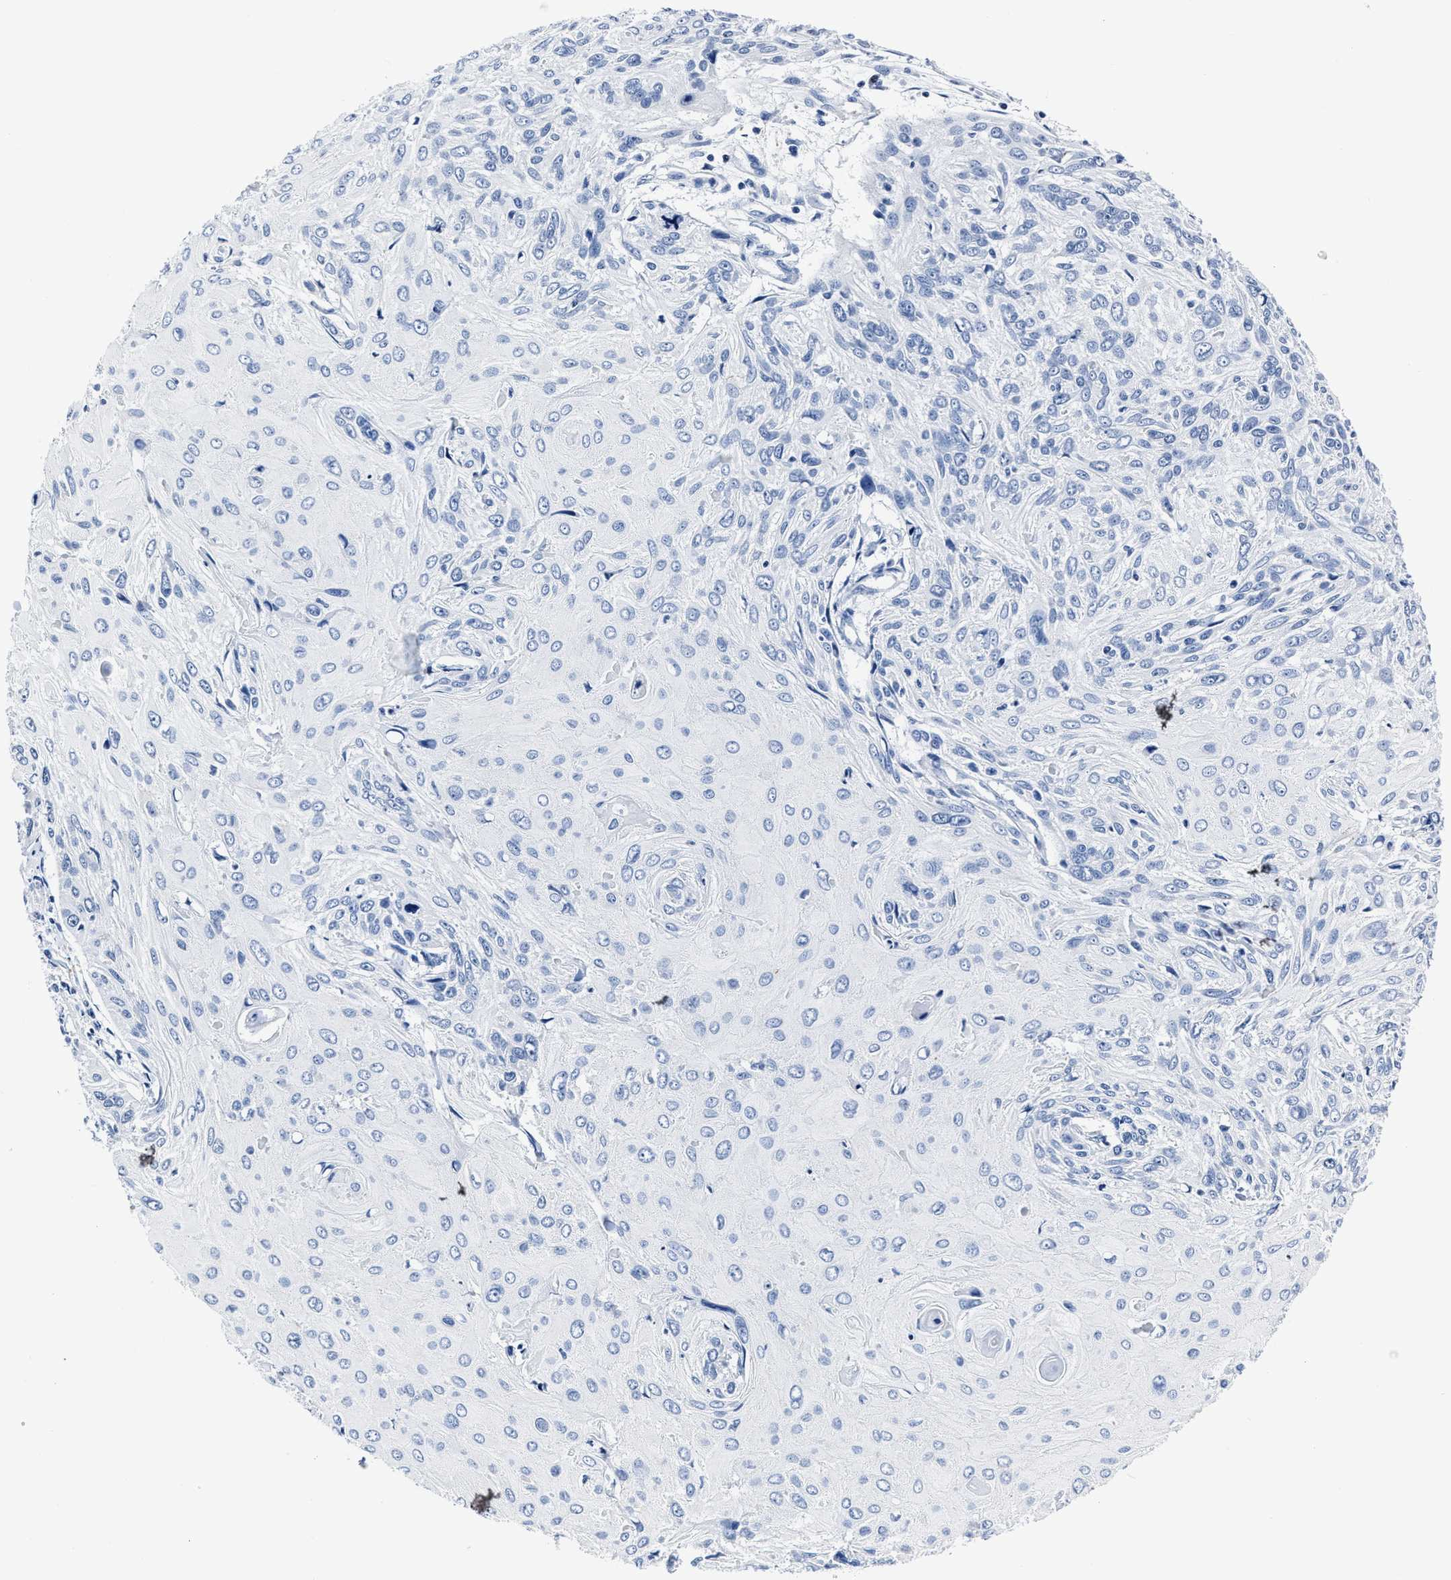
{"staining": {"intensity": "negative", "quantity": "none", "location": "none"}, "tissue": "cervical cancer", "cell_type": "Tumor cells", "image_type": "cancer", "snomed": [{"axis": "morphology", "description": "Squamous cell carcinoma, NOS"}, {"axis": "topography", "description": "Cervix"}], "caption": "Tumor cells show no significant protein positivity in squamous cell carcinoma (cervical).", "gene": "KCNMB3", "patient": {"sex": "female", "age": 51}}